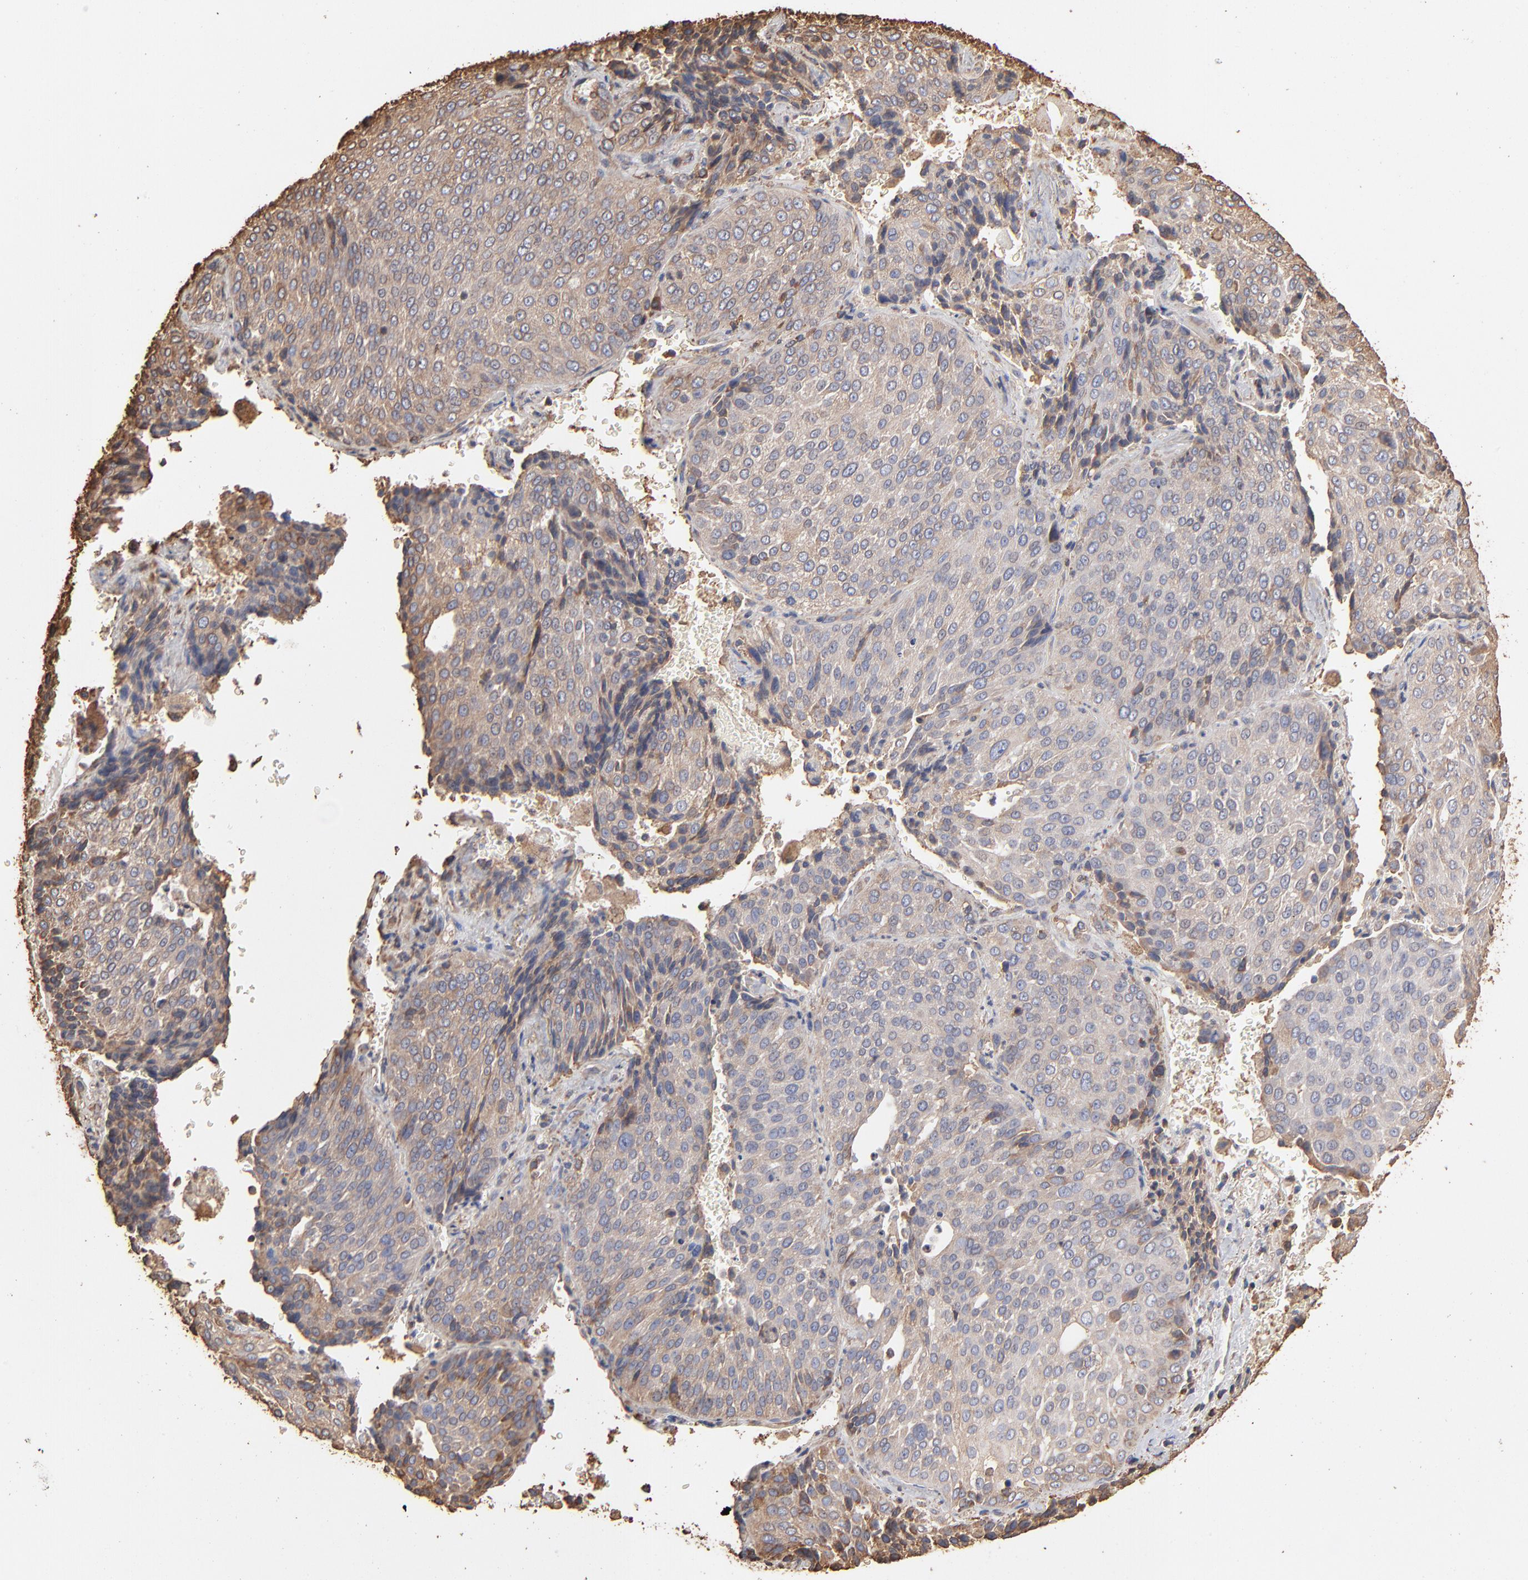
{"staining": {"intensity": "negative", "quantity": "none", "location": "none"}, "tissue": "lung cancer", "cell_type": "Tumor cells", "image_type": "cancer", "snomed": [{"axis": "morphology", "description": "Squamous cell carcinoma, NOS"}, {"axis": "topography", "description": "Lung"}], "caption": "IHC of human squamous cell carcinoma (lung) displays no expression in tumor cells.", "gene": "PDIA3", "patient": {"sex": "male", "age": 54}}